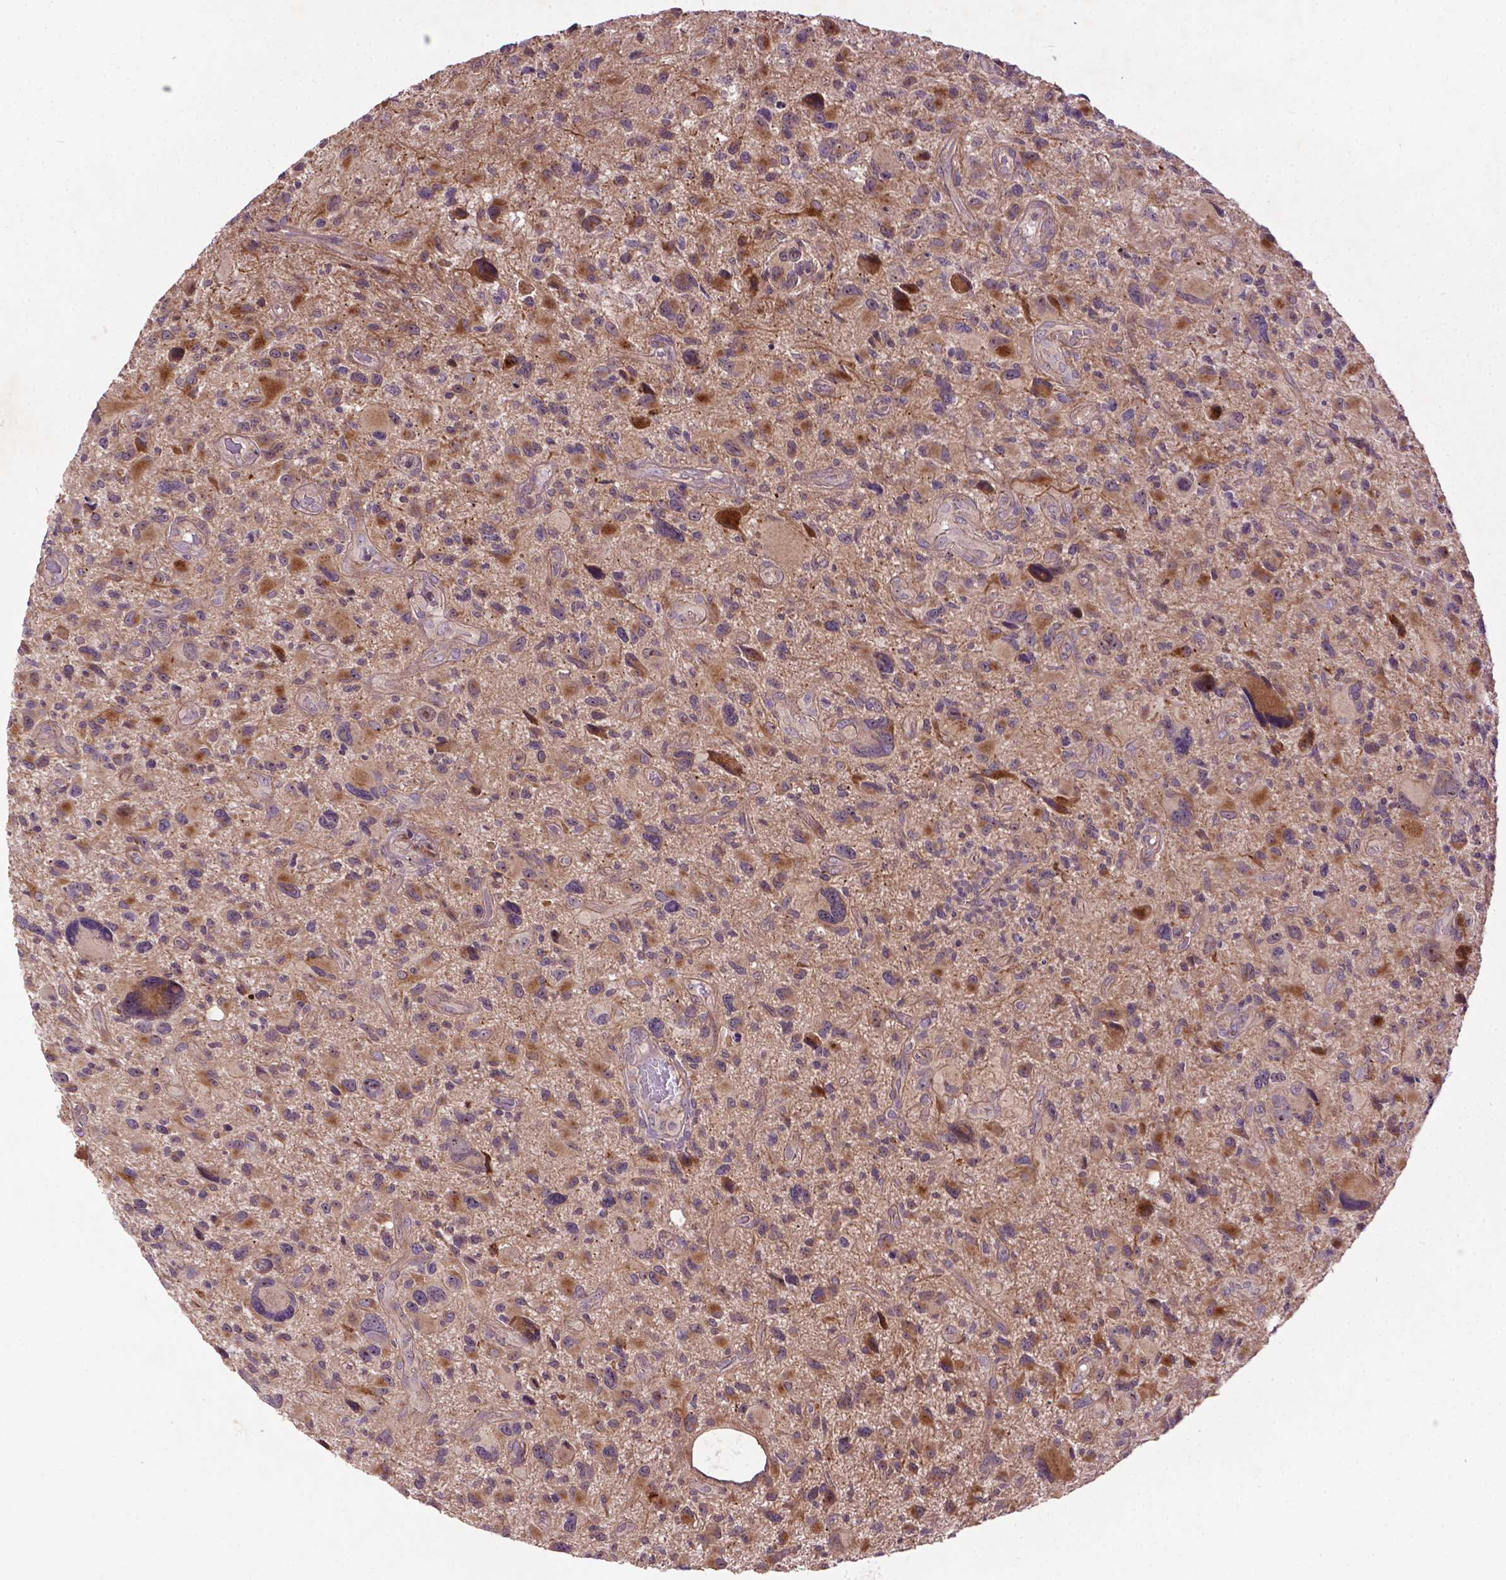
{"staining": {"intensity": "weak", "quantity": "25%-75%", "location": "cytoplasmic/membranous"}, "tissue": "glioma", "cell_type": "Tumor cells", "image_type": "cancer", "snomed": [{"axis": "morphology", "description": "Glioma, malignant, NOS"}, {"axis": "morphology", "description": "Glioma, malignant, High grade"}, {"axis": "topography", "description": "Brain"}], "caption": "Tumor cells reveal weak cytoplasmic/membranous positivity in about 25%-75% of cells in malignant glioma (high-grade).", "gene": "PARP3", "patient": {"sex": "female", "age": 71}}